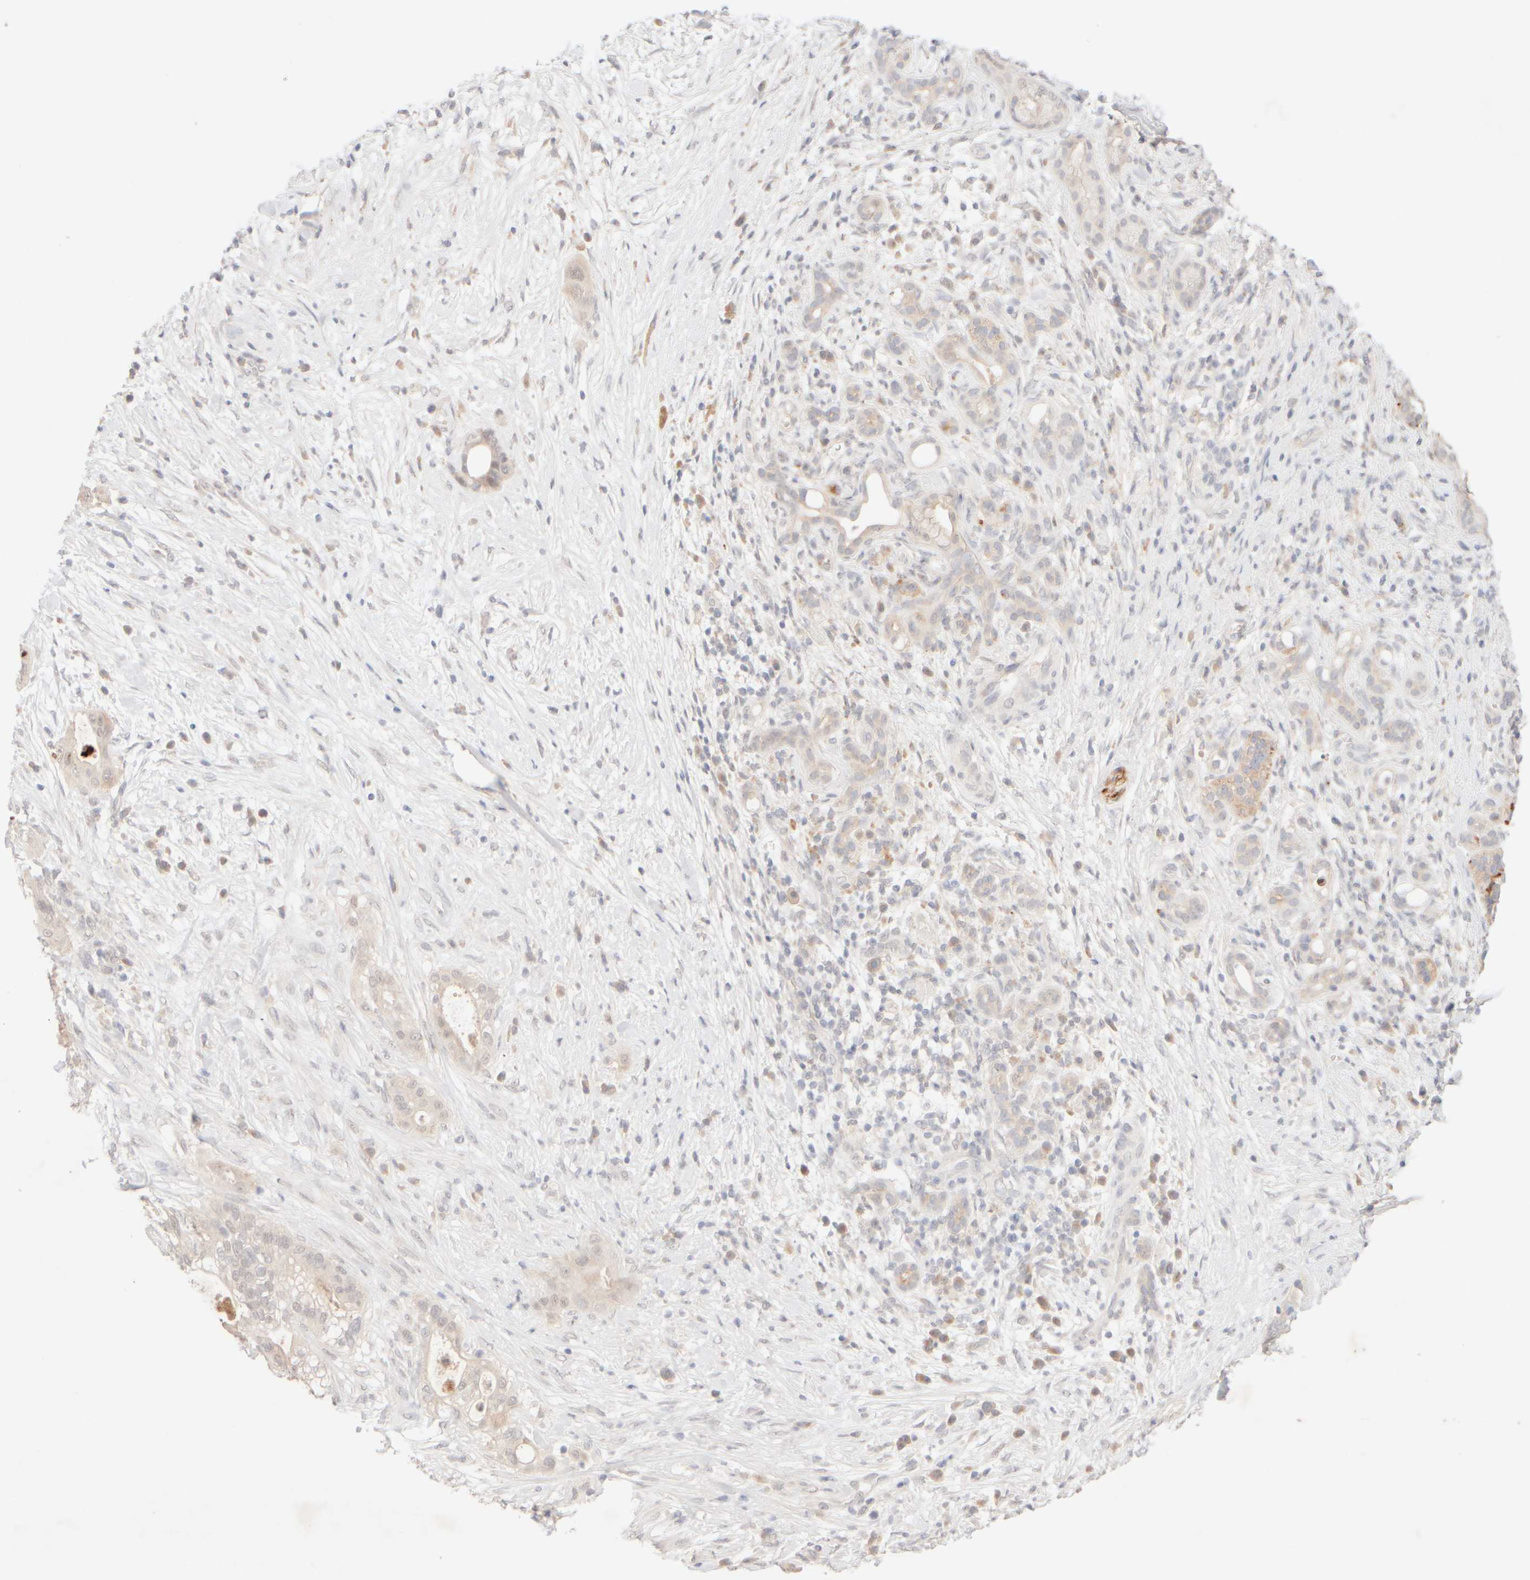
{"staining": {"intensity": "negative", "quantity": "none", "location": "none"}, "tissue": "pancreatic cancer", "cell_type": "Tumor cells", "image_type": "cancer", "snomed": [{"axis": "morphology", "description": "Adenocarcinoma, NOS"}, {"axis": "topography", "description": "Pancreas"}], "caption": "Human pancreatic adenocarcinoma stained for a protein using immunohistochemistry (IHC) reveals no positivity in tumor cells.", "gene": "SNTB1", "patient": {"sex": "male", "age": 58}}